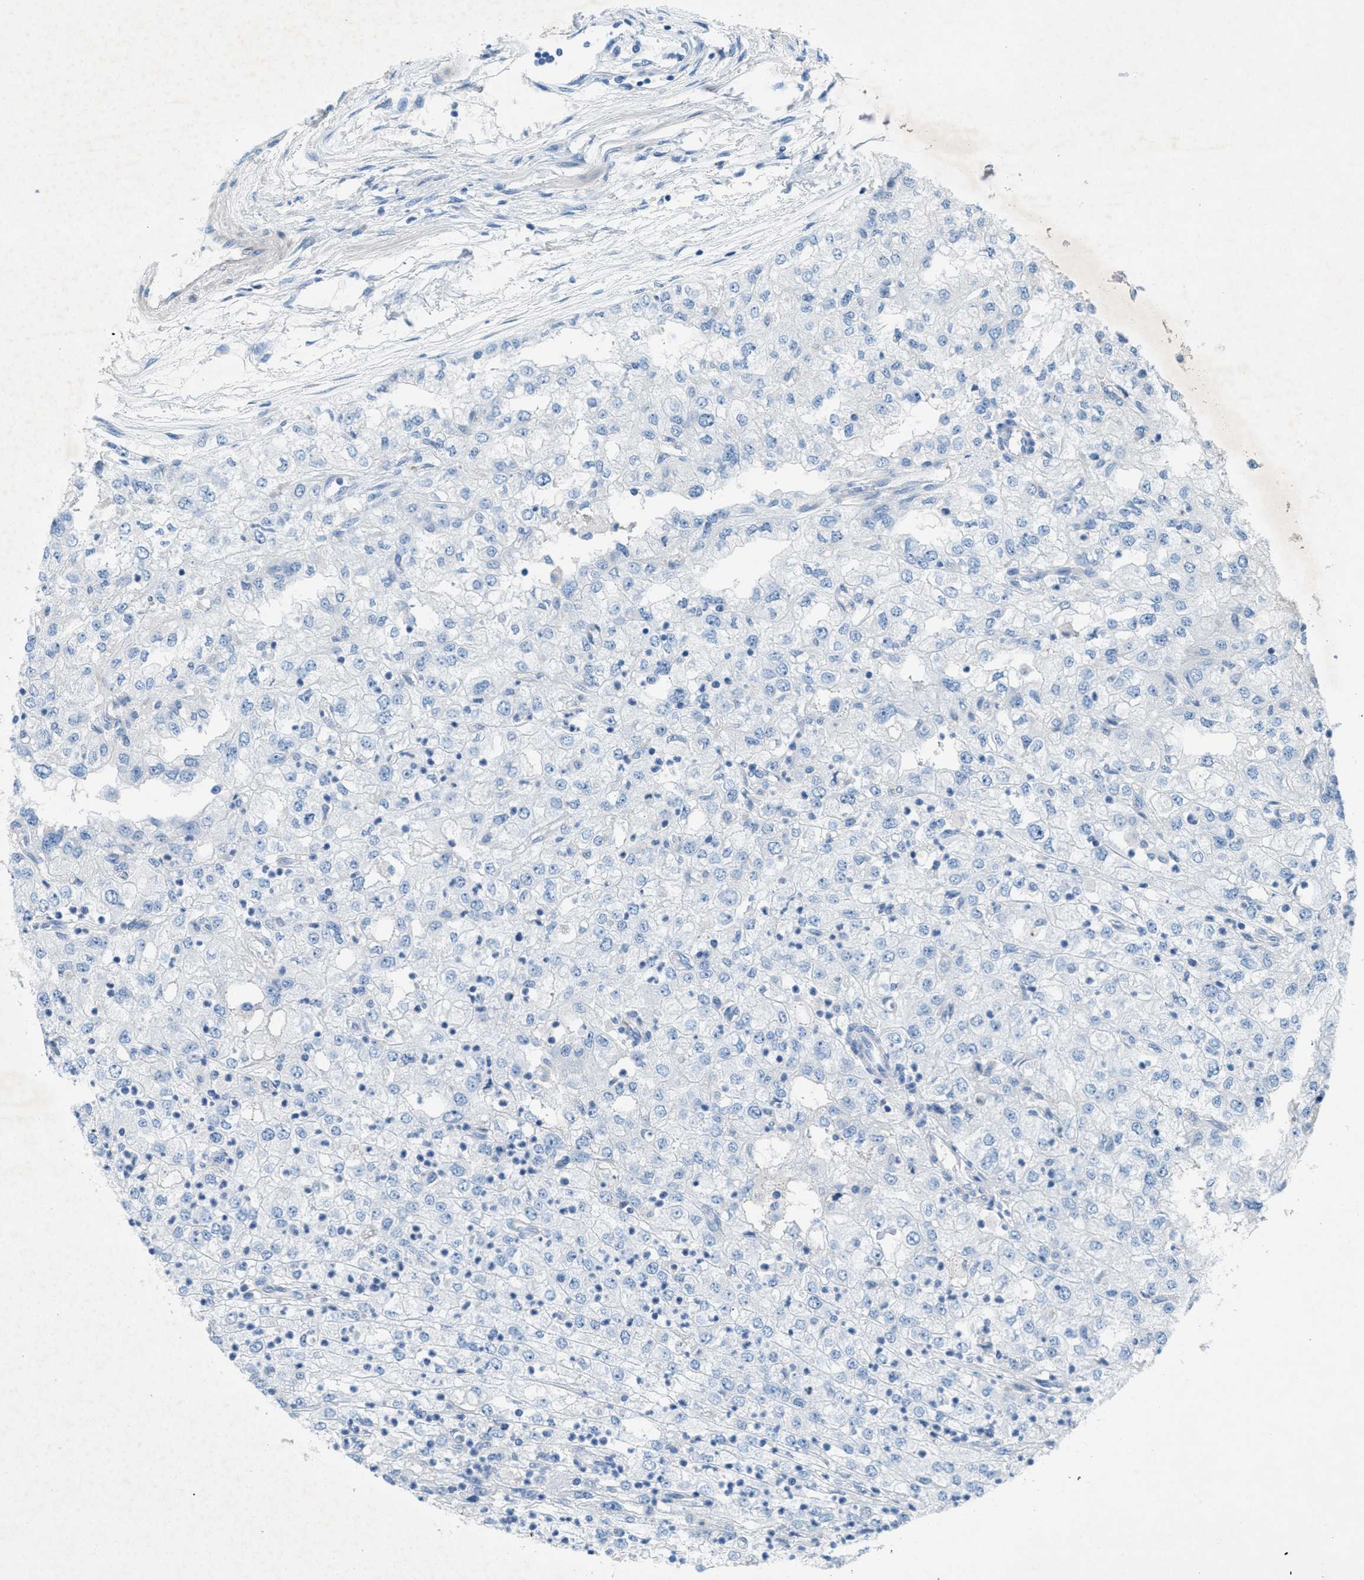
{"staining": {"intensity": "negative", "quantity": "none", "location": "none"}, "tissue": "renal cancer", "cell_type": "Tumor cells", "image_type": "cancer", "snomed": [{"axis": "morphology", "description": "Adenocarcinoma, NOS"}, {"axis": "topography", "description": "Kidney"}], "caption": "A photomicrograph of renal cancer (adenocarcinoma) stained for a protein exhibits no brown staining in tumor cells.", "gene": "GALNT17", "patient": {"sex": "female", "age": 54}}